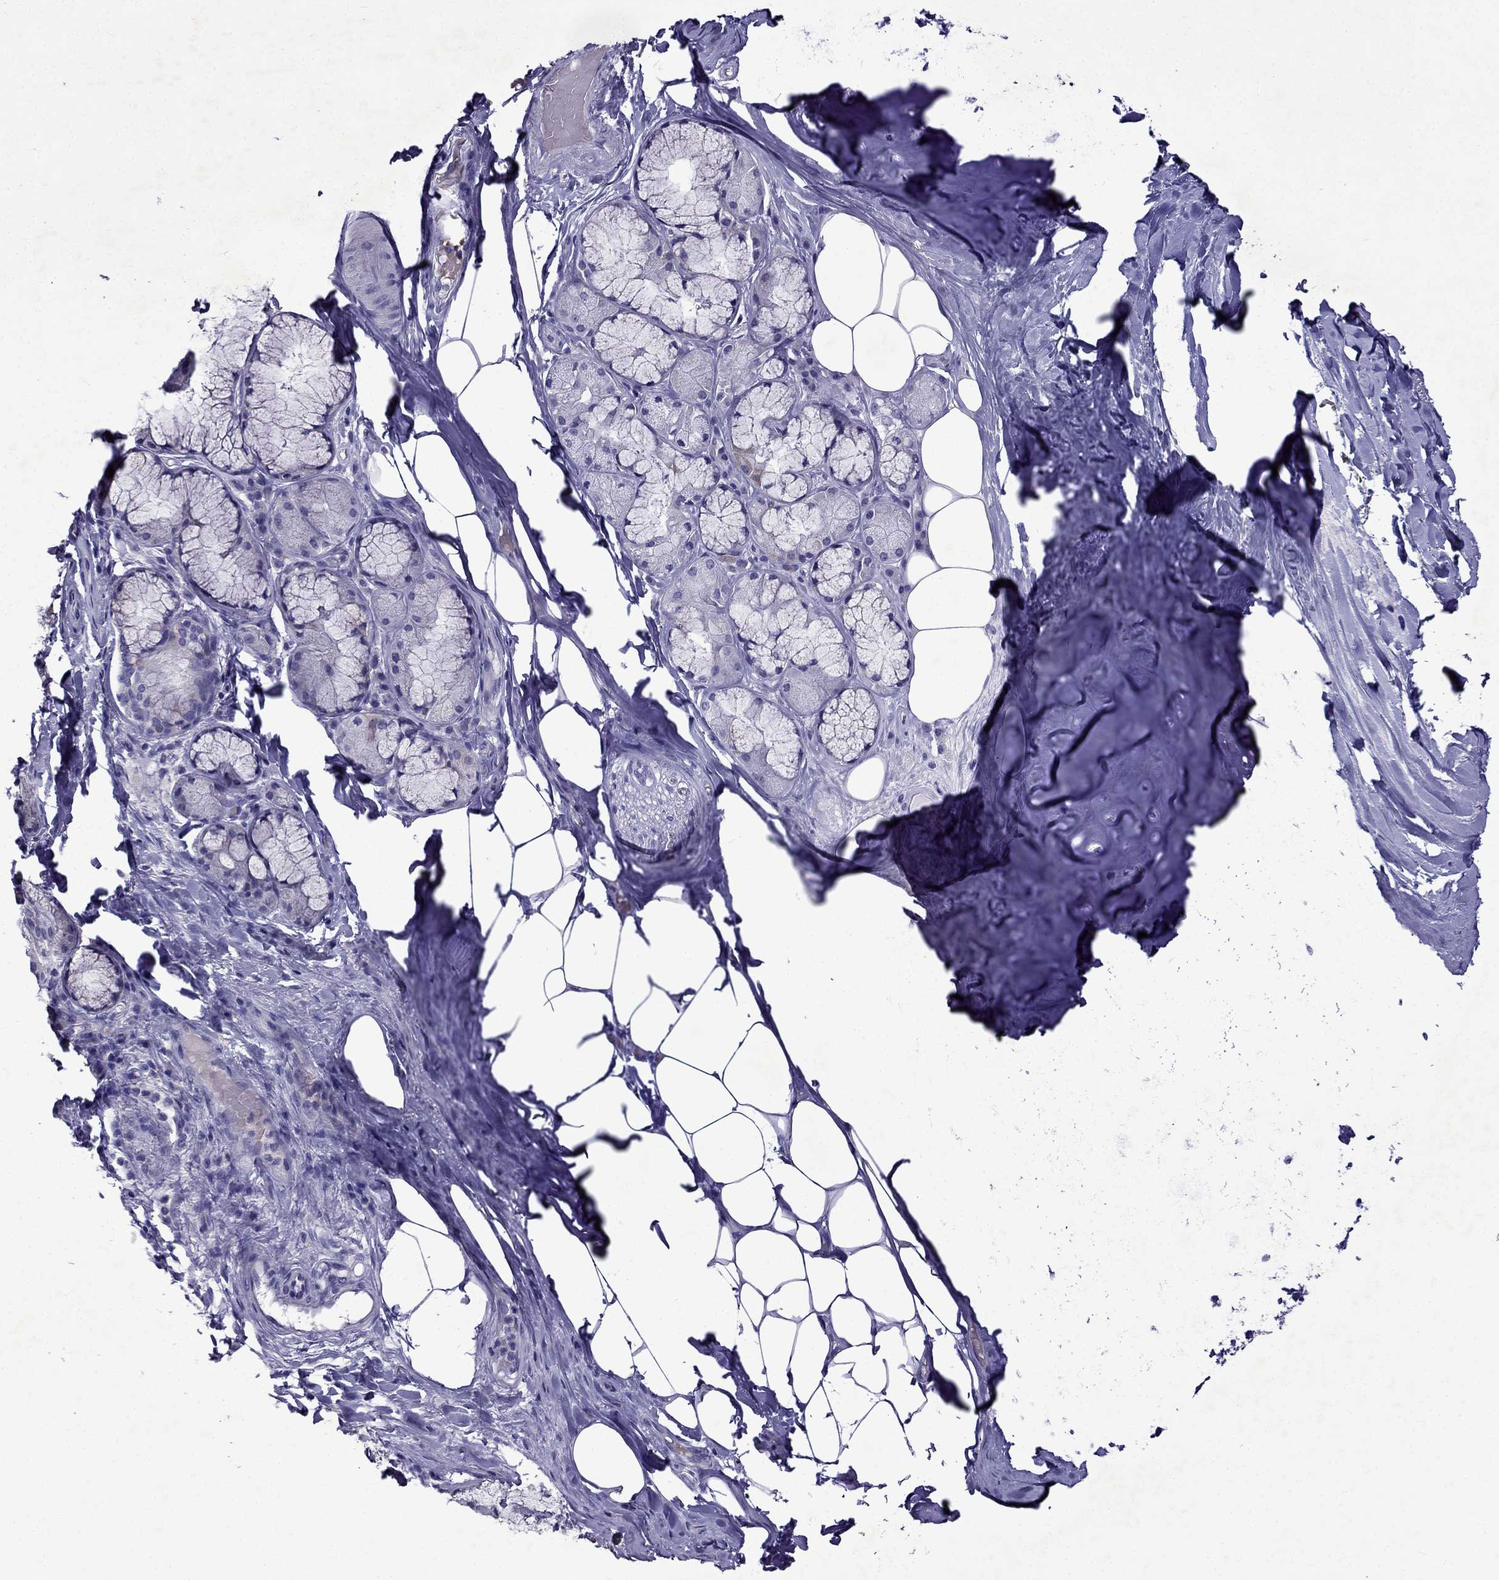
{"staining": {"intensity": "negative", "quantity": "none", "location": "none"}, "tissue": "adipose tissue", "cell_type": "Adipocytes", "image_type": "normal", "snomed": [{"axis": "morphology", "description": "Normal tissue, NOS"}, {"axis": "topography", "description": "Cartilage tissue"}, {"axis": "topography", "description": "Bronchus"}], "caption": "Adipocytes show no significant protein expression in unremarkable adipose tissue.", "gene": "TDRD1", "patient": {"sex": "male", "age": 64}}